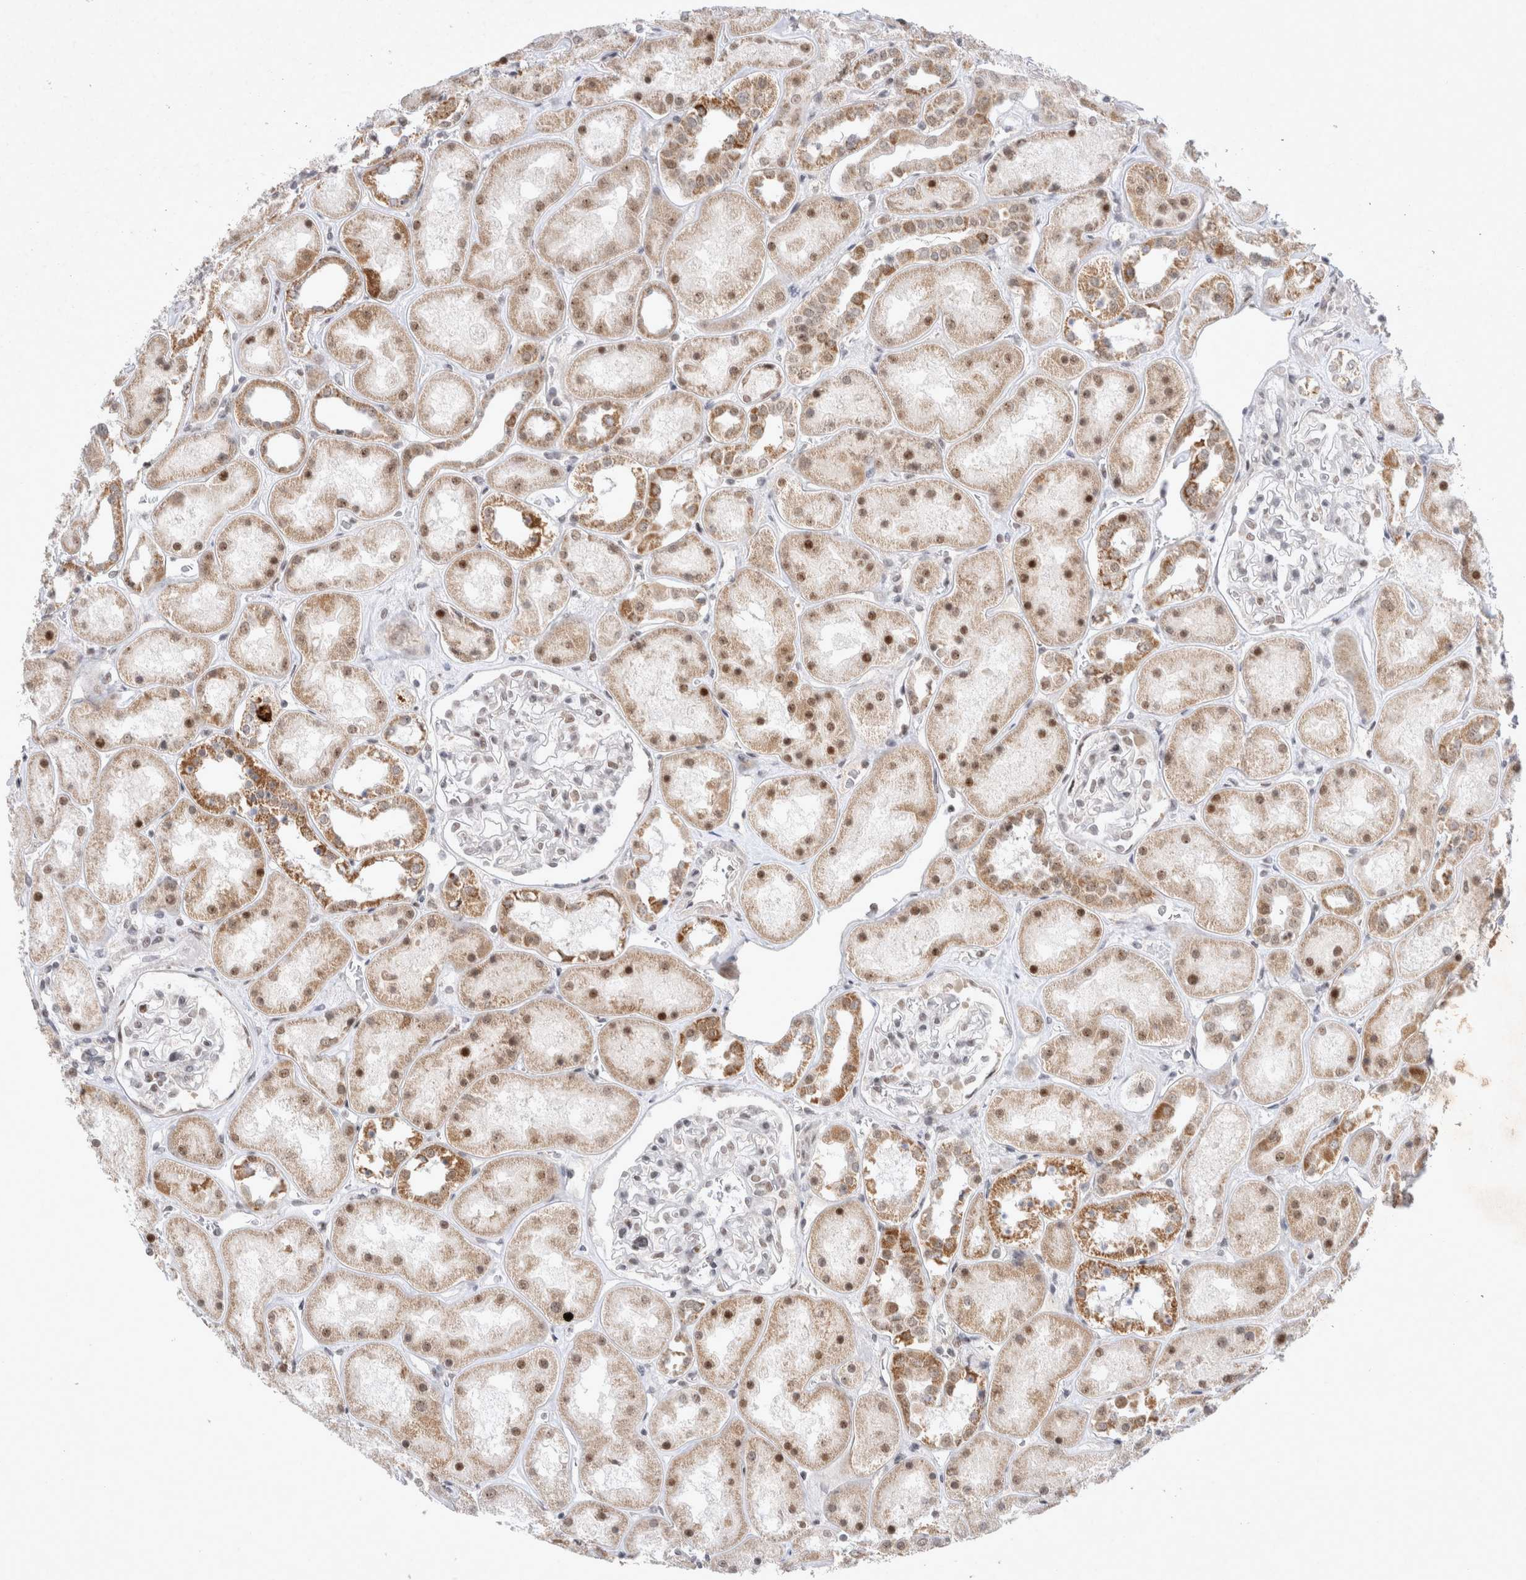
{"staining": {"intensity": "weak", "quantity": "<25%", "location": "nuclear"}, "tissue": "kidney", "cell_type": "Cells in glomeruli", "image_type": "normal", "snomed": [{"axis": "morphology", "description": "Normal tissue, NOS"}, {"axis": "topography", "description": "Kidney"}], "caption": "Kidney stained for a protein using immunohistochemistry (IHC) shows no staining cells in glomeruli.", "gene": "MRPL37", "patient": {"sex": "male", "age": 70}}